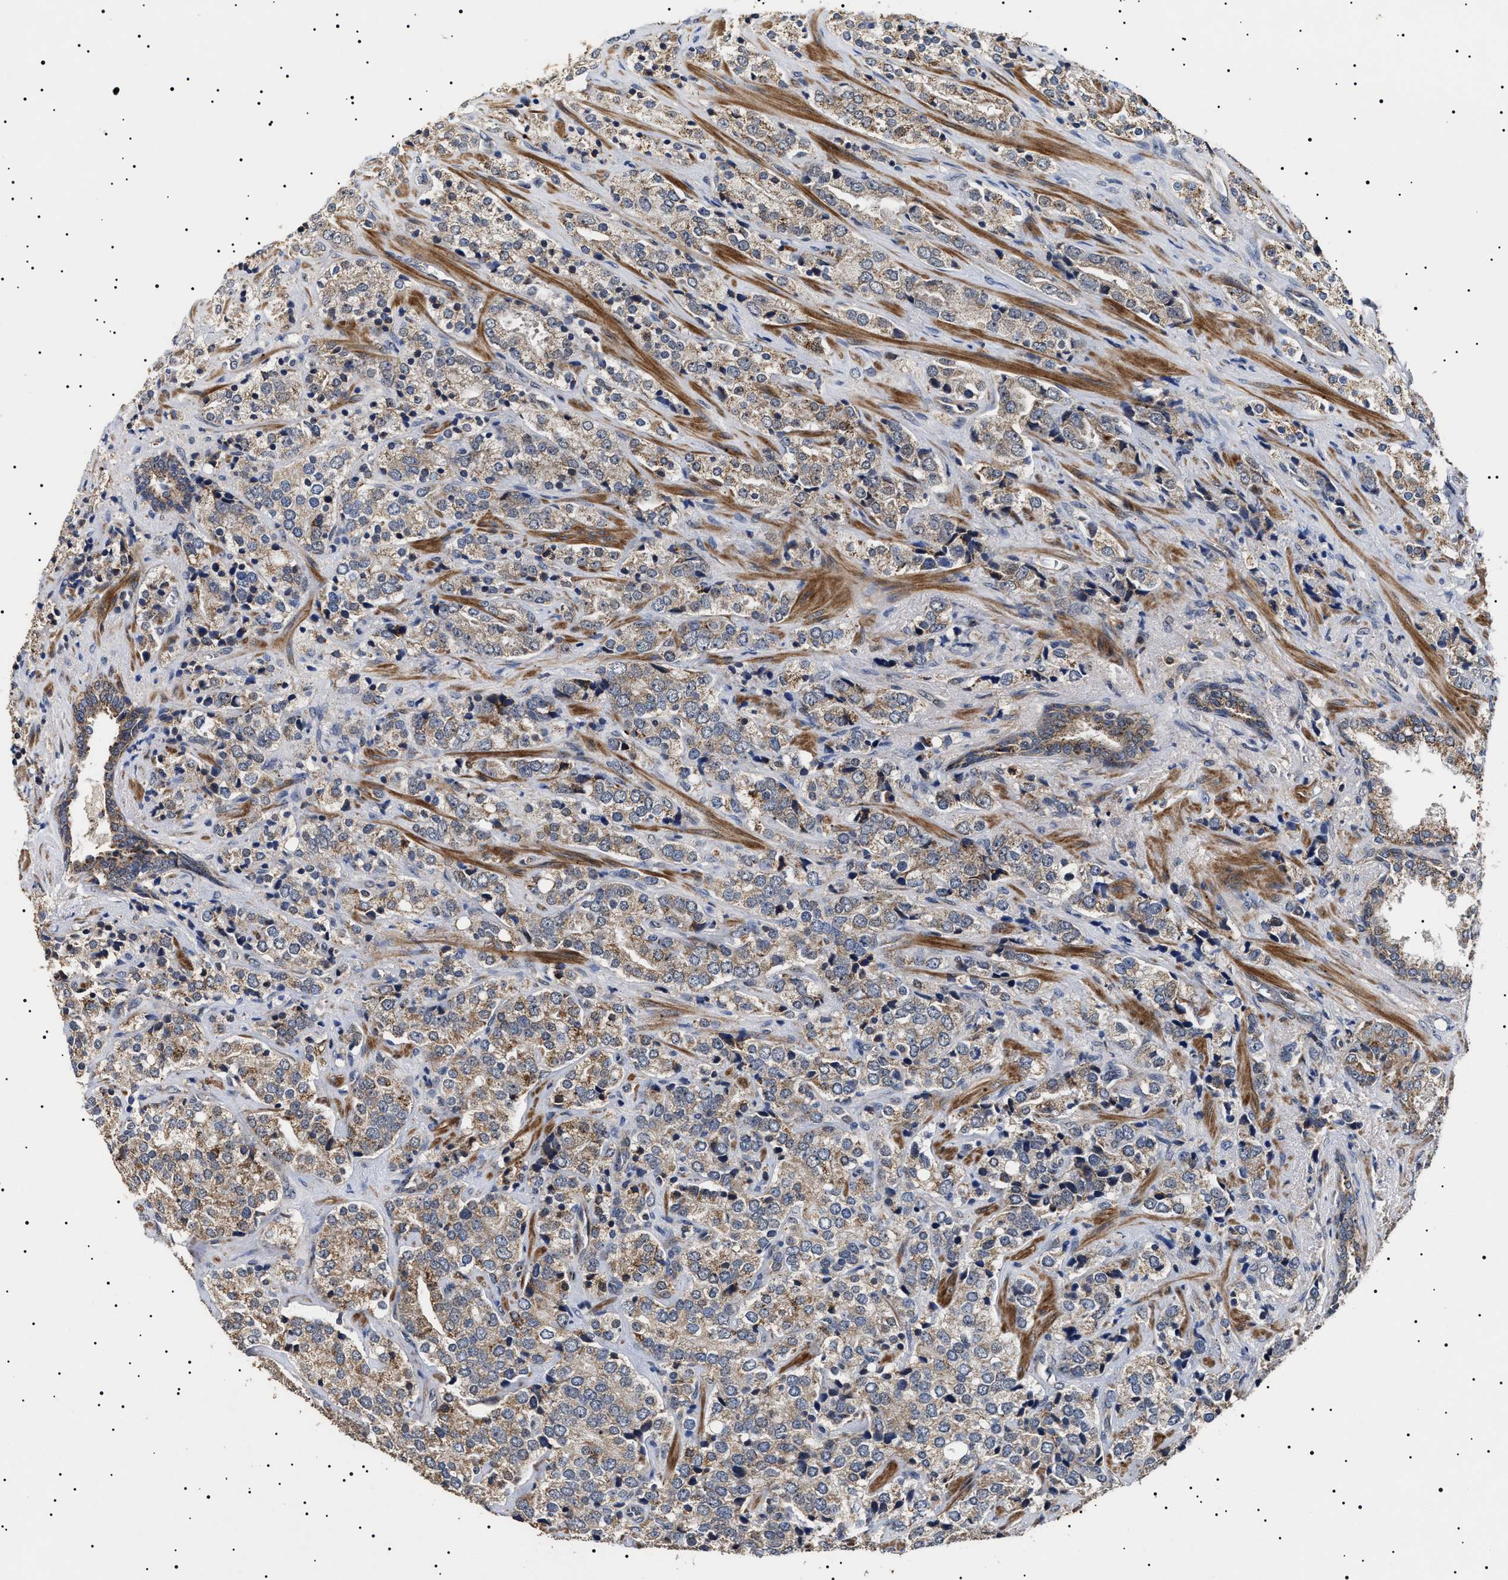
{"staining": {"intensity": "weak", "quantity": "25%-75%", "location": "cytoplasmic/membranous"}, "tissue": "prostate cancer", "cell_type": "Tumor cells", "image_type": "cancer", "snomed": [{"axis": "morphology", "description": "Adenocarcinoma, High grade"}, {"axis": "topography", "description": "Prostate"}], "caption": "This is an image of immunohistochemistry (IHC) staining of prostate cancer, which shows weak staining in the cytoplasmic/membranous of tumor cells.", "gene": "RAB34", "patient": {"sex": "male", "age": 71}}